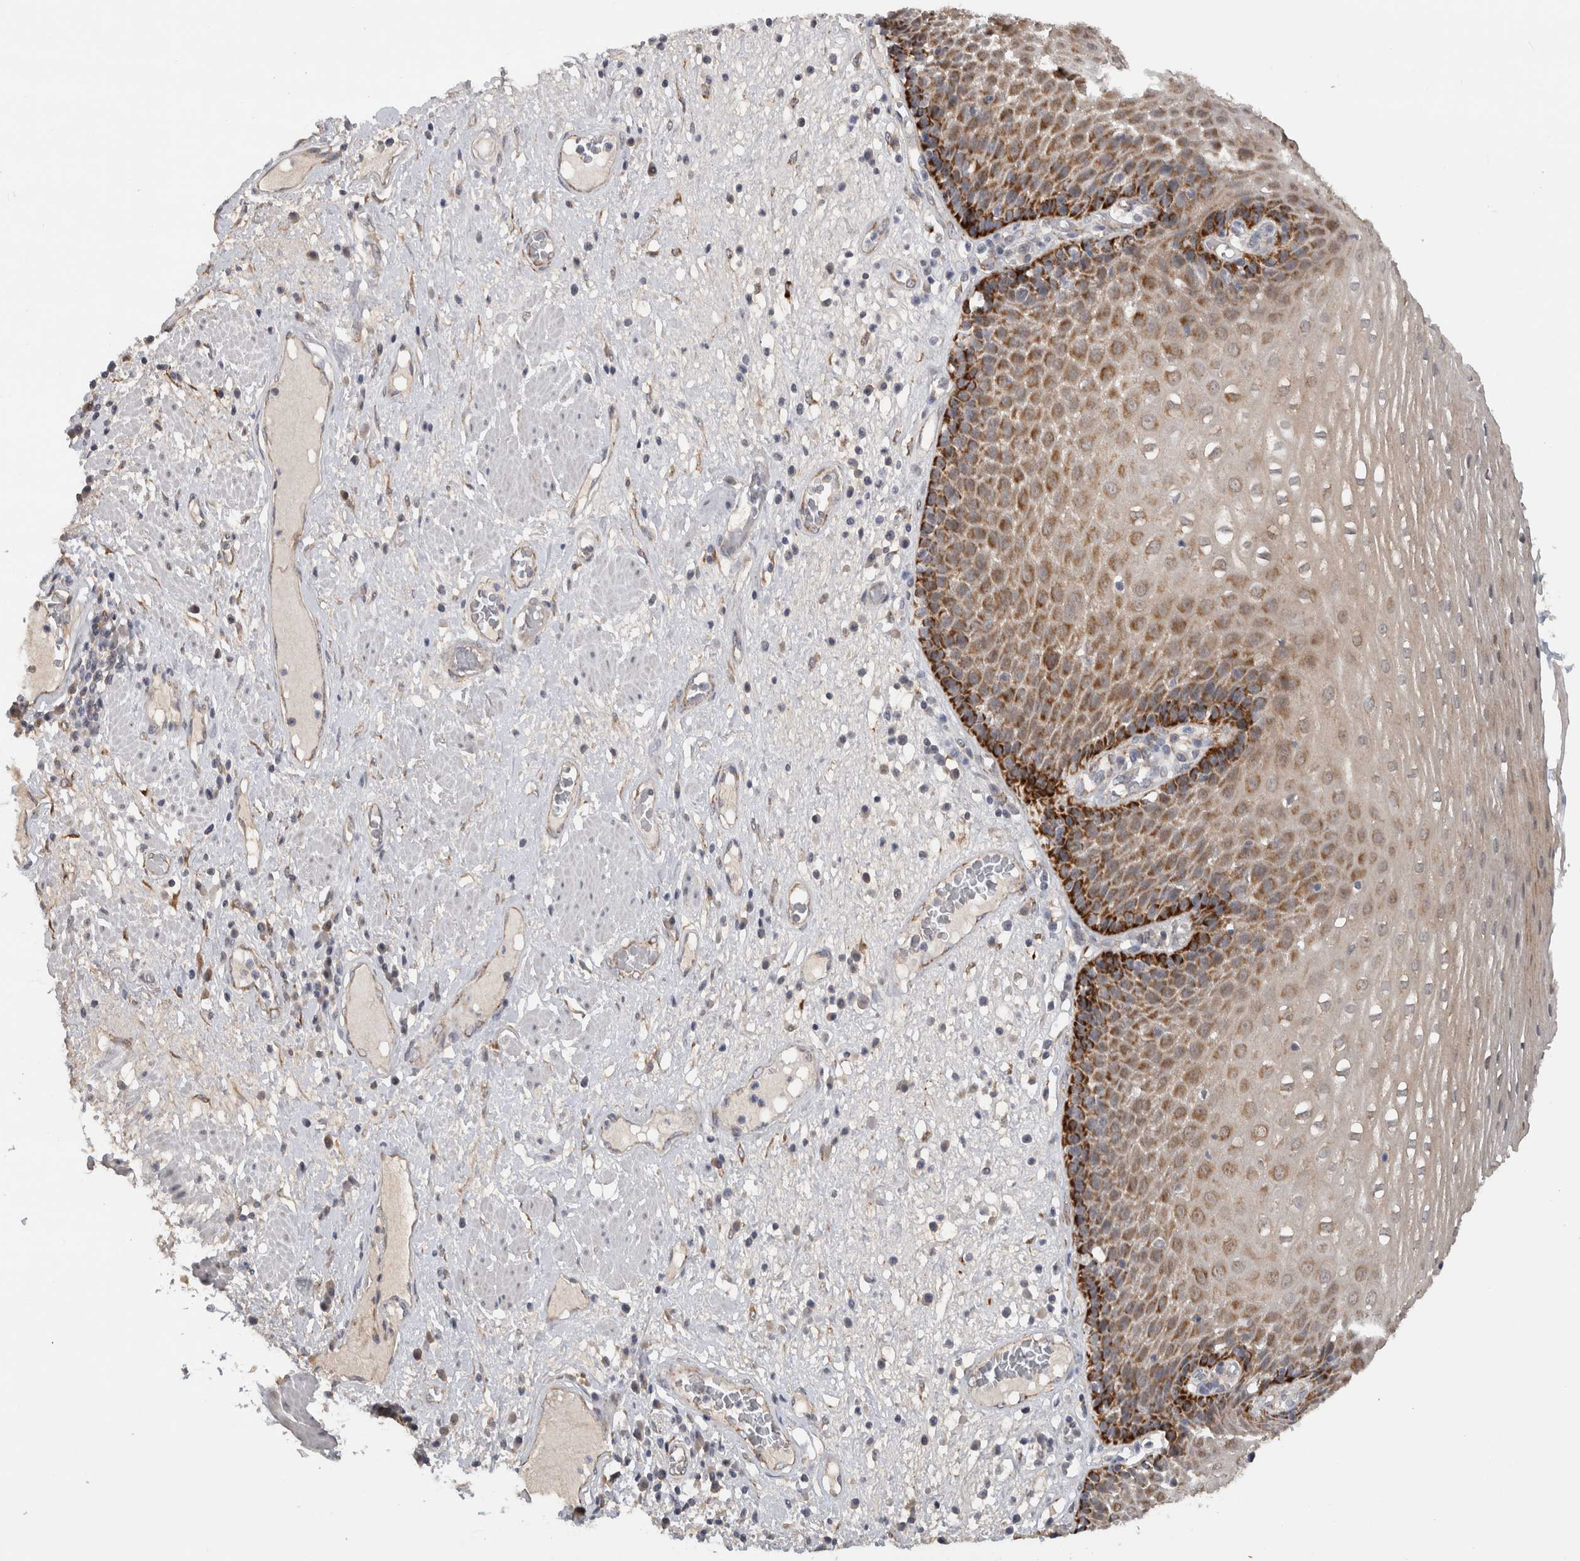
{"staining": {"intensity": "moderate", "quantity": "25%-75%", "location": "cytoplasmic/membranous,nuclear"}, "tissue": "esophagus", "cell_type": "Squamous epithelial cells", "image_type": "normal", "snomed": [{"axis": "morphology", "description": "Normal tissue, NOS"}, {"axis": "morphology", "description": "Adenocarcinoma, NOS"}, {"axis": "topography", "description": "Esophagus"}], "caption": "An image of human esophagus stained for a protein demonstrates moderate cytoplasmic/membranous,nuclear brown staining in squamous epithelial cells. Nuclei are stained in blue.", "gene": "DYRK2", "patient": {"sex": "male", "age": 62}}